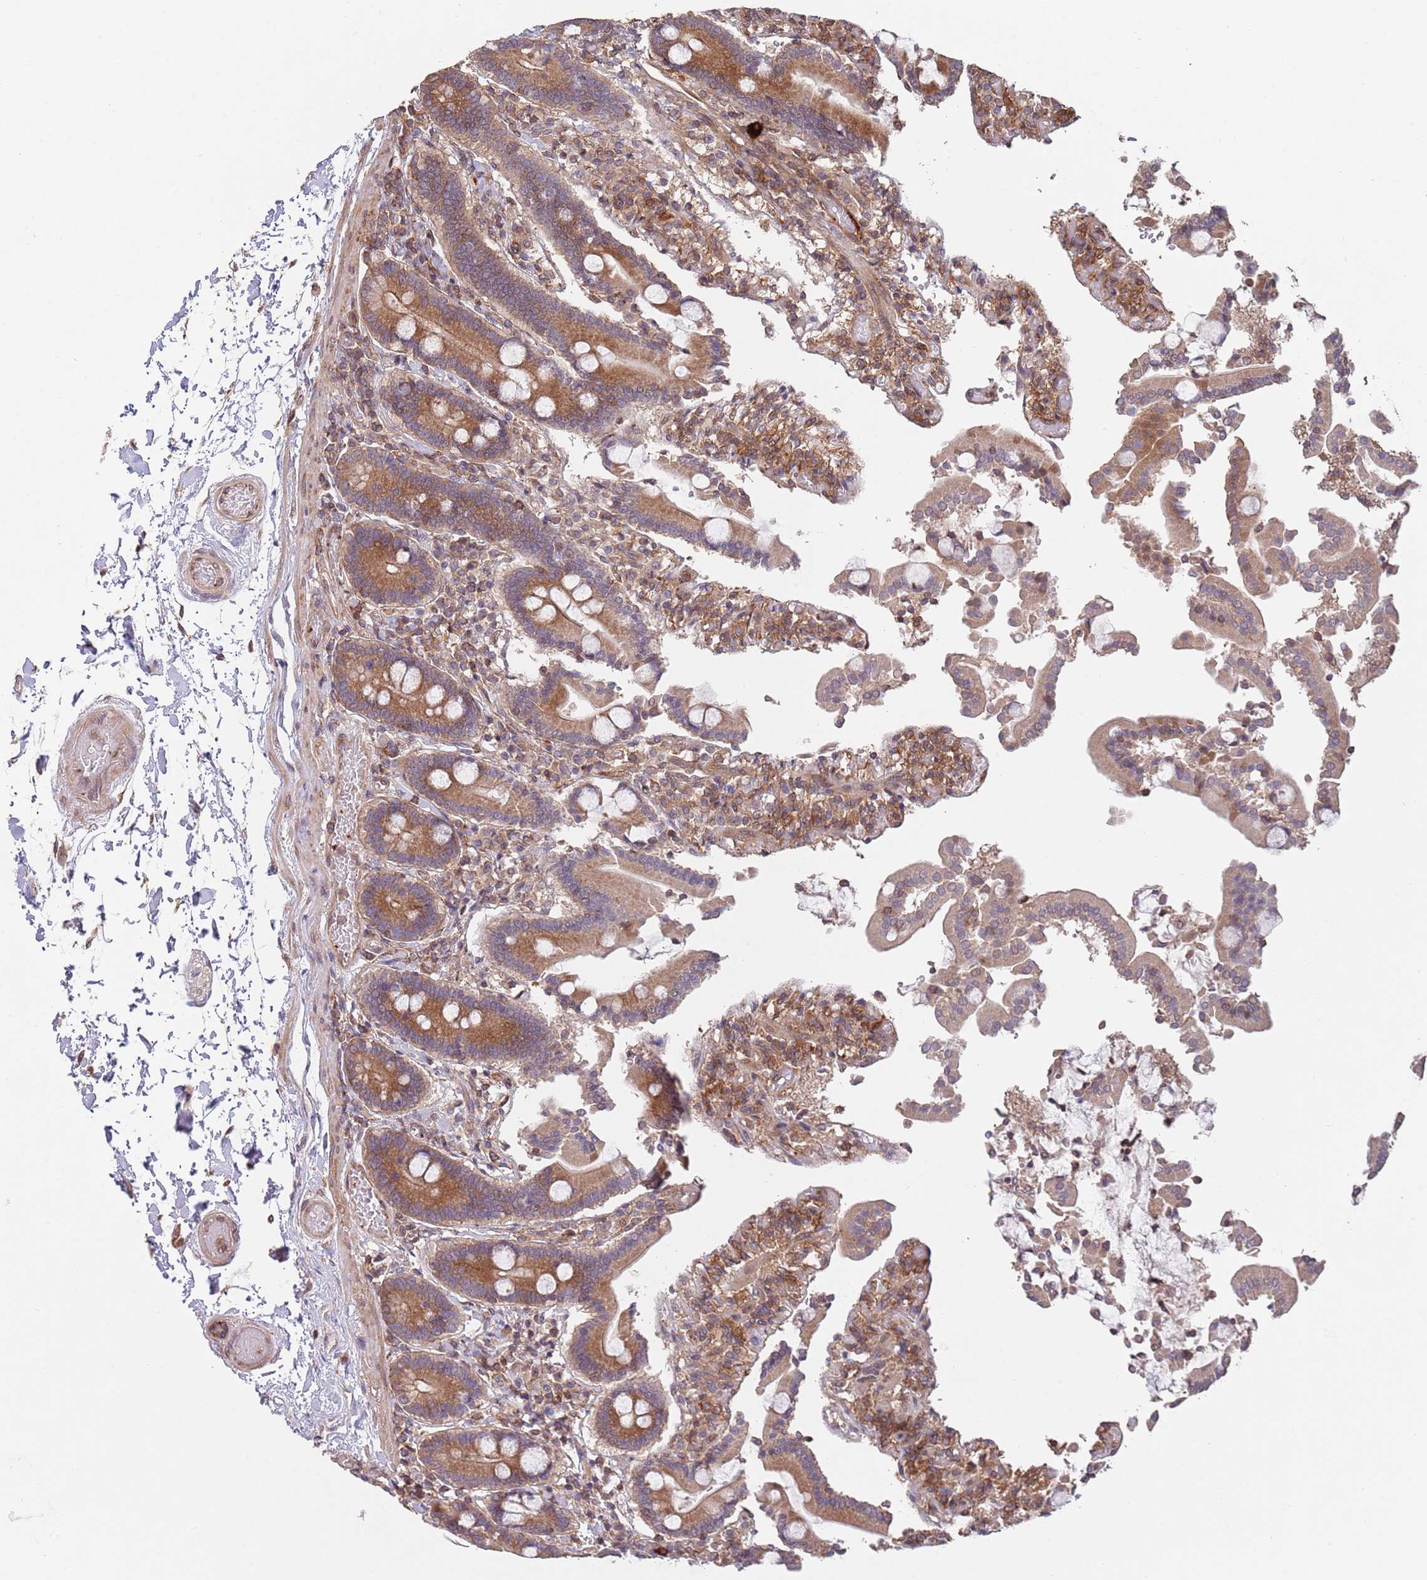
{"staining": {"intensity": "moderate", "quantity": ">75%", "location": "cytoplasmic/membranous"}, "tissue": "duodenum", "cell_type": "Glandular cells", "image_type": "normal", "snomed": [{"axis": "morphology", "description": "Normal tissue, NOS"}, {"axis": "topography", "description": "Duodenum"}], "caption": "About >75% of glandular cells in benign human duodenum show moderate cytoplasmic/membranous protein positivity as visualized by brown immunohistochemical staining.", "gene": "RNF19B", "patient": {"sex": "male", "age": 55}}